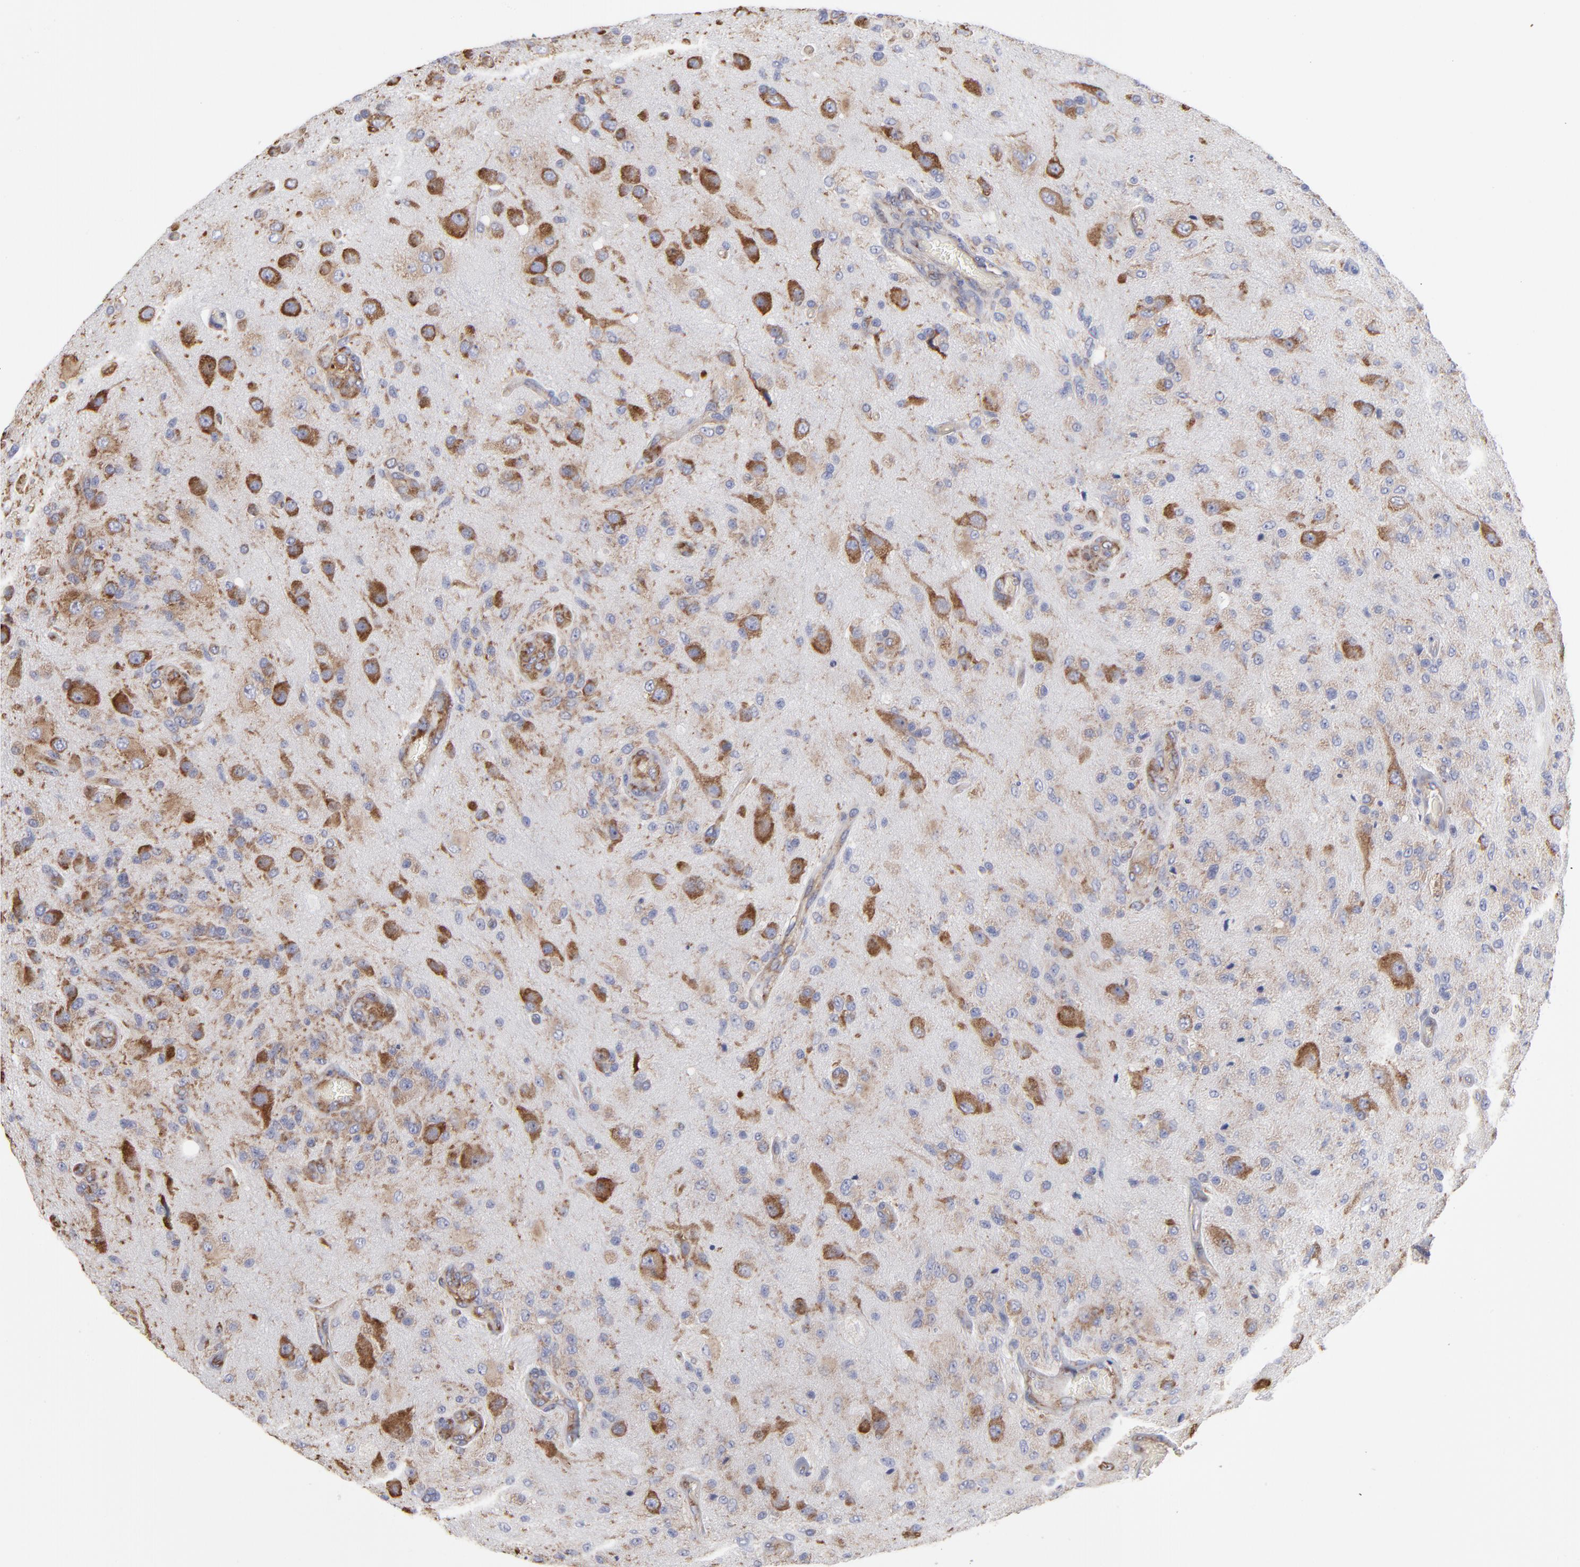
{"staining": {"intensity": "moderate", "quantity": "<25%", "location": "cytoplasmic/membranous"}, "tissue": "glioma", "cell_type": "Tumor cells", "image_type": "cancer", "snomed": [{"axis": "morphology", "description": "Normal tissue, NOS"}, {"axis": "morphology", "description": "Glioma, malignant, High grade"}, {"axis": "topography", "description": "Cerebral cortex"}], "caption": "This is an image of immunohistochemistry (IHC) staining of malignant glioma (high-grade), which shows moderate staining in the cytoplasmic/membranous of tumor cells.", "gene": "RPL3", "patient": {"sex": "male", "age": 77}}